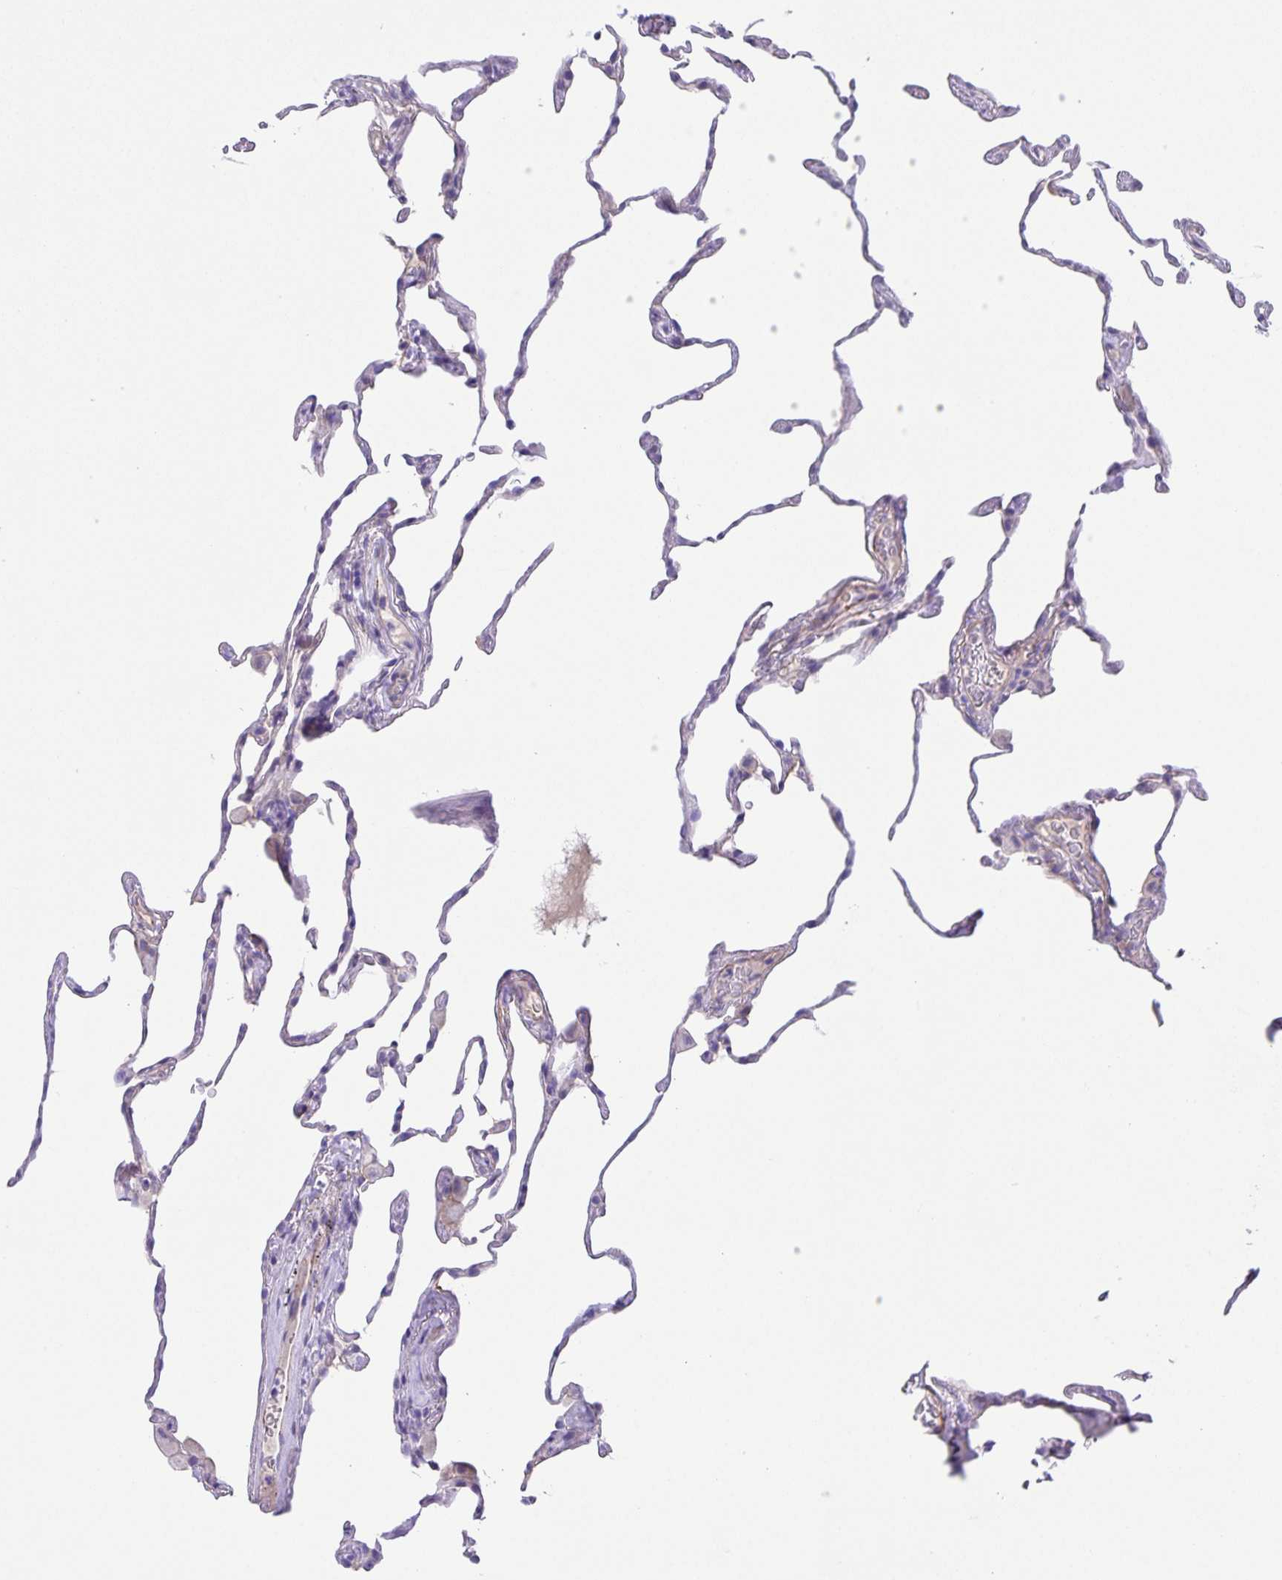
{"staining": {"intensity": "negative", "quantity": "none", "location": "none"}, "tissue": "lung", "cell_type": "Alveolar cells", "image_type": "normal", "snomed": [{"axis": "morphology", "description": "Normal tissue, NOS"}, {"axis": "topography", "description": "Lung"}], "caption": "Immunohistochemical staining of unremarkable human lung exhibits no significant expression in alveolar cells.", "gene": "UBQLN3", "patient": {"sex": "female", "age": 57}}